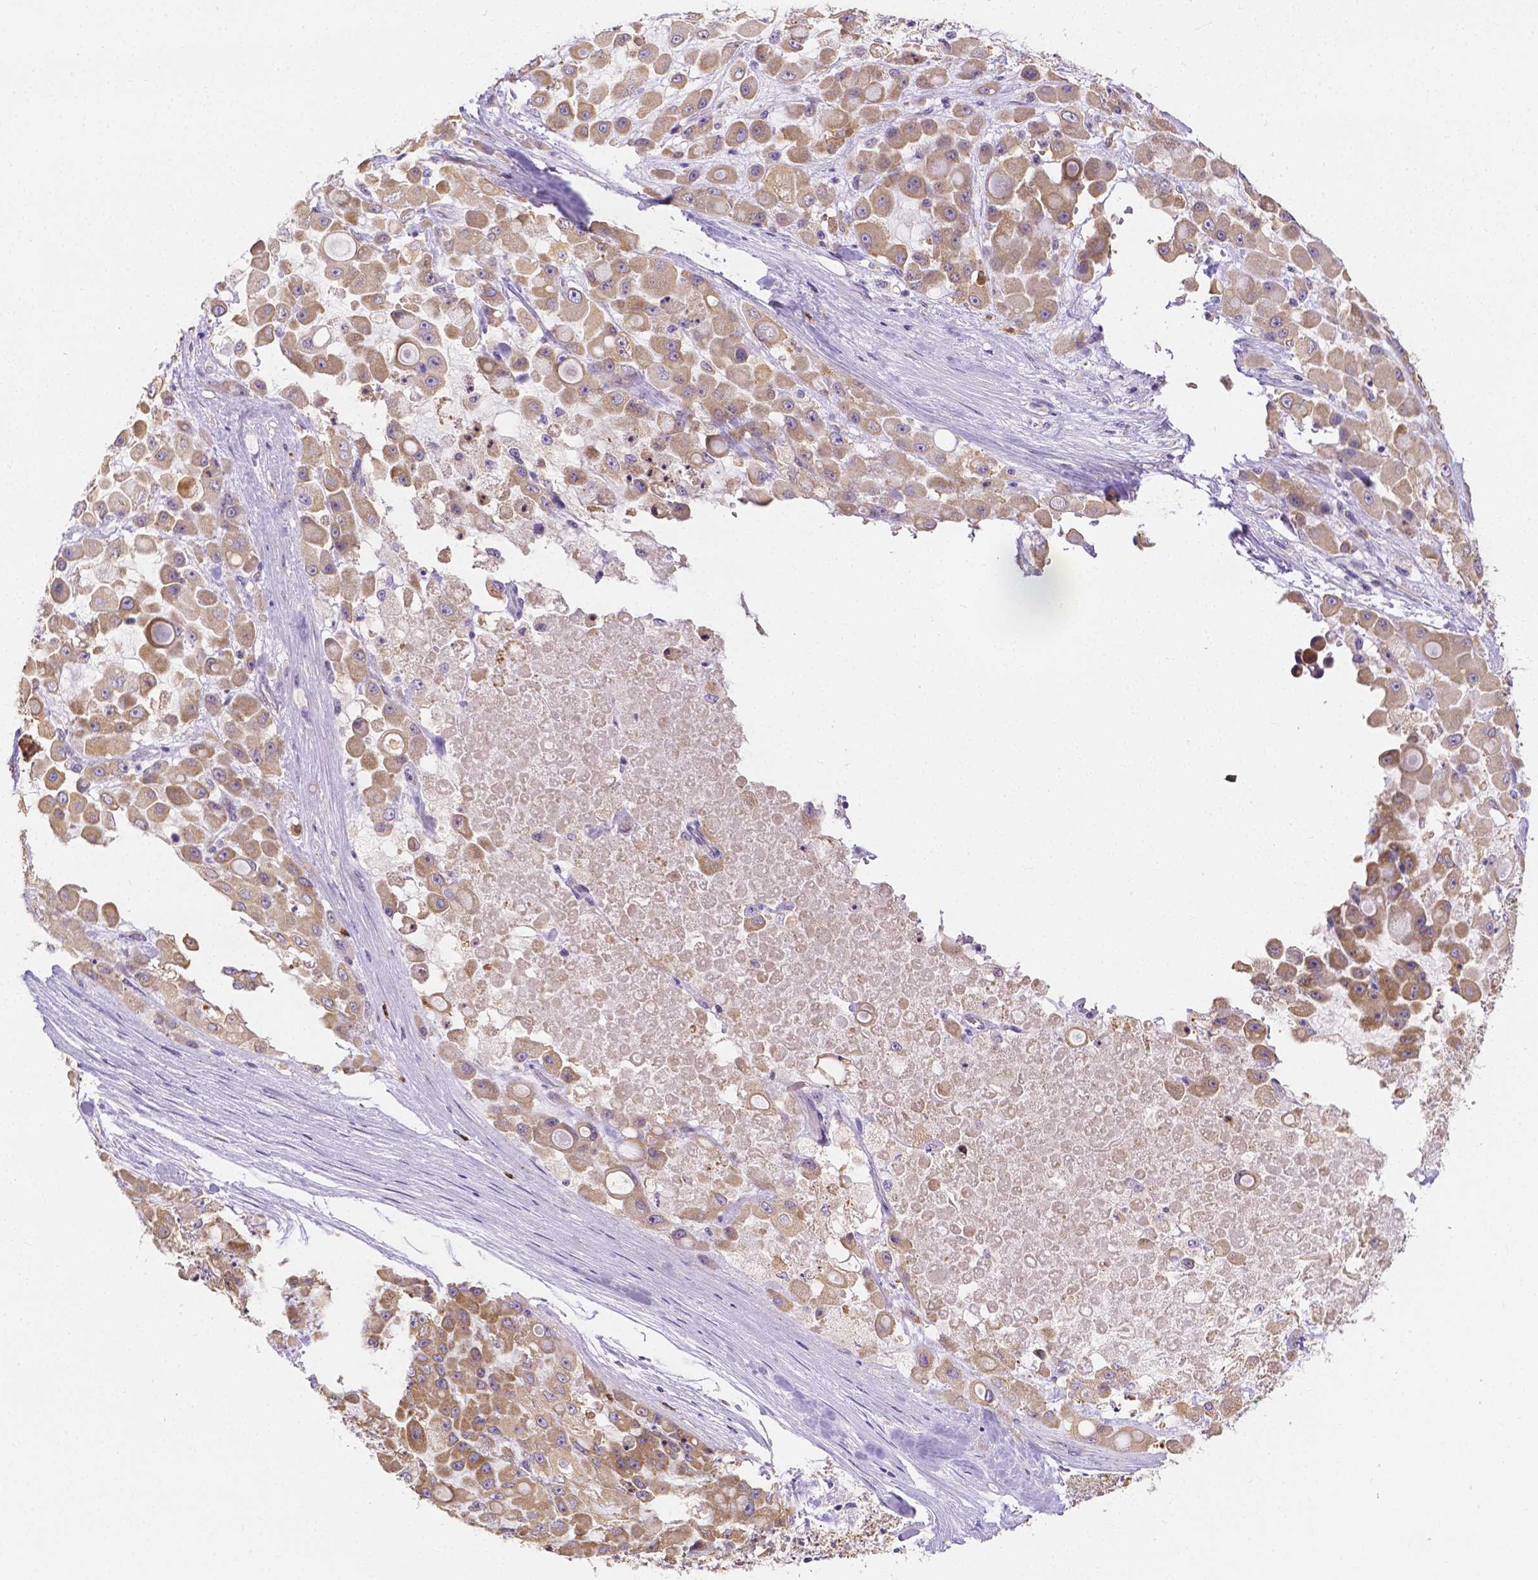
{"staining": {"intensity": "weak", "quantity": ">75%", "location": "cytoplasmic/membranous"}, "tissue": "stomach cancer", "cell_type": "Tumor cells", "image_type": "cancer", "snomed": [{"axis": "morphology", "description": "Adenocarcinoma, NOS"}, {"axis": "topography", "description": "Stomach"}], "caption": "Adenocarcinoma (stomach) tissue reveals weak cytoplasmic/membranous expression in approximately >75% of tumor cells", "gene": "ZNRD2", "patient": {"sex": "female", "age": 76}}